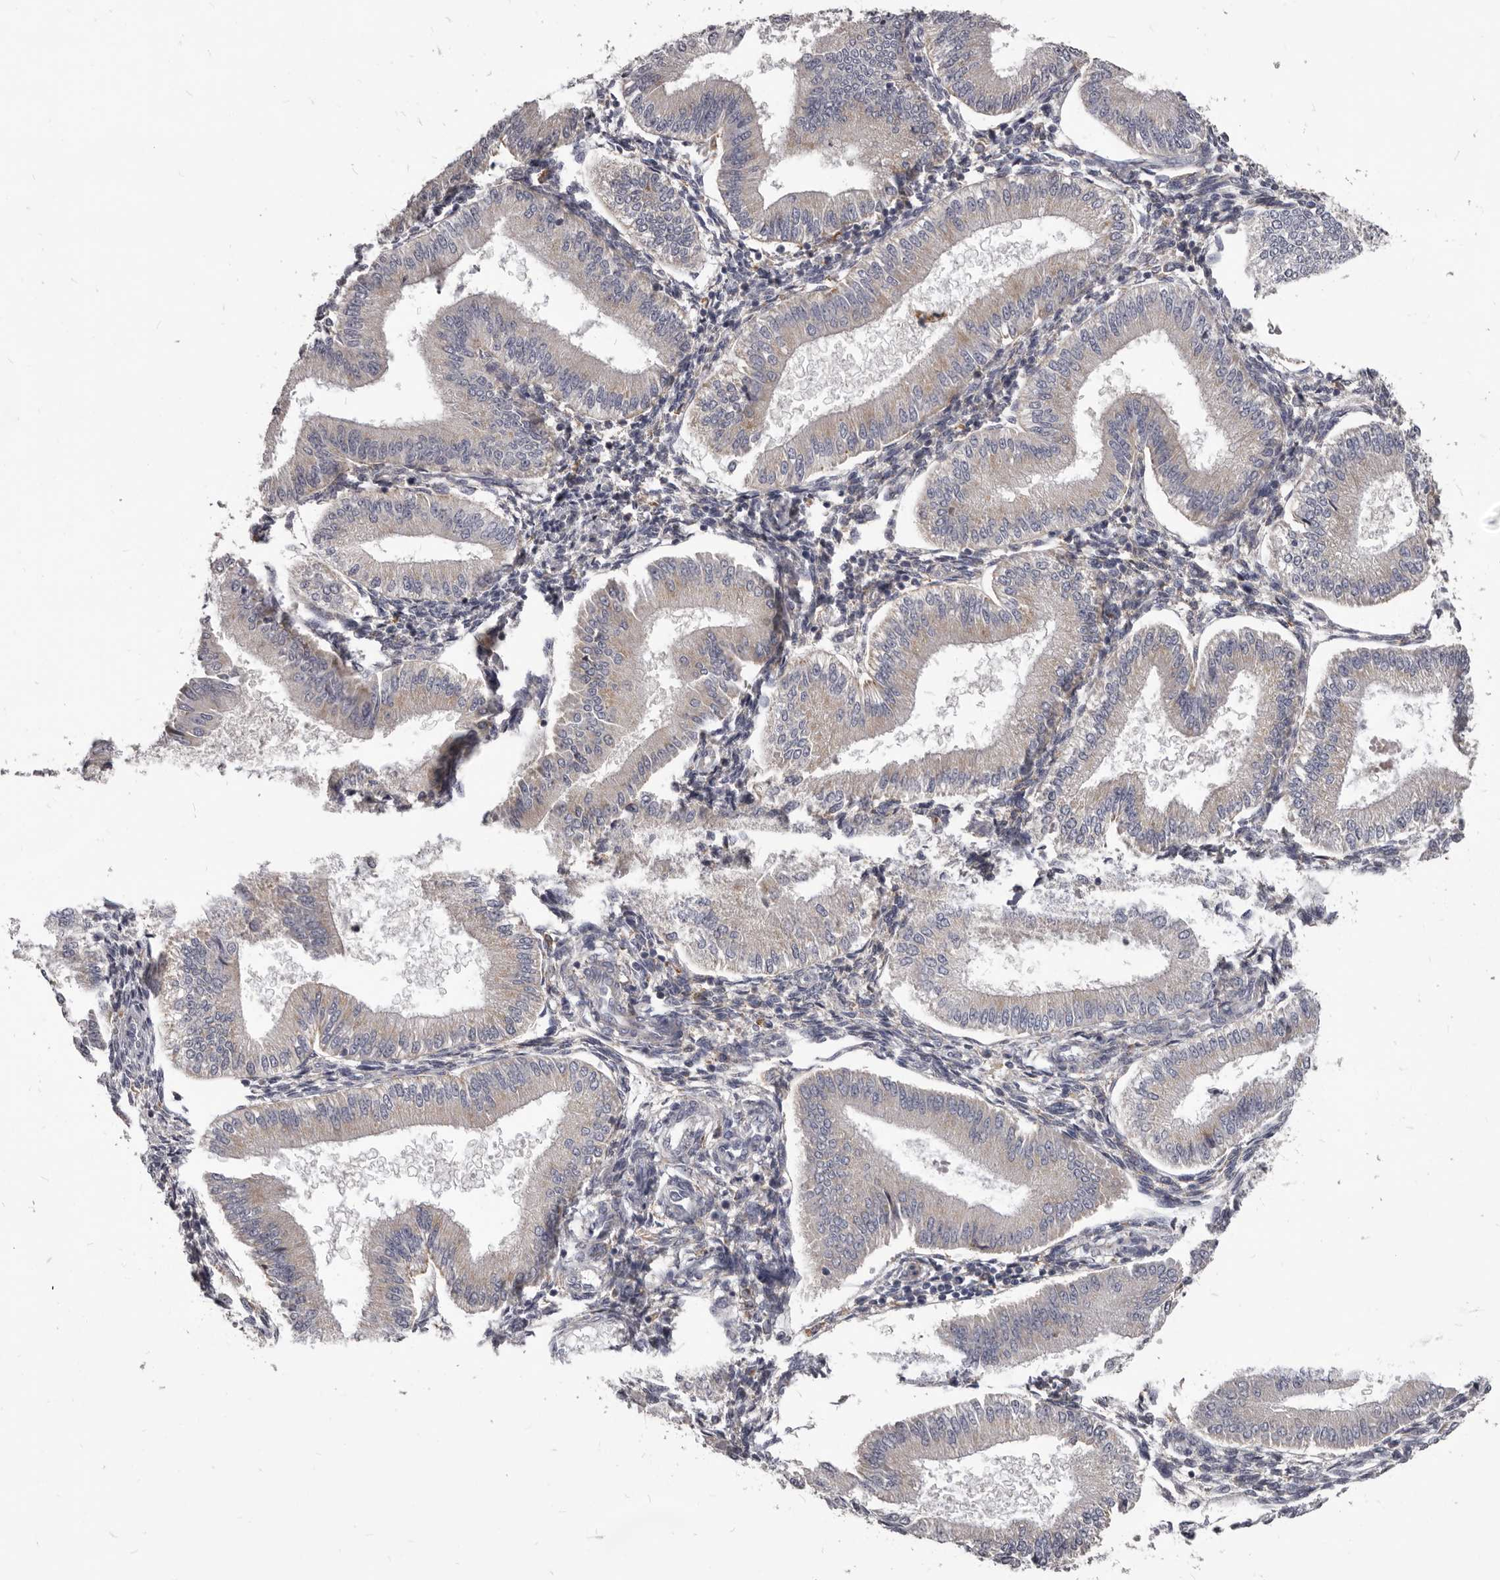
{"staining": {"intensity": "negative", "quantity": "none", "location": "none"}, "tissue": "endometrium", "cell_type": "Cells in endometrial stroma", "image_type": "normal", "snomed": [{"axis": "morphology", "description": "Normal tissue, NOS"}, {"axis": "topography", "description": "Endometrium"}], "caption": "The image shows no staining of cells in endometrial stroma in unremarkable endometrium.", "gene": "PI4K2A", "patient": {"sex": "female", "age": 39}}